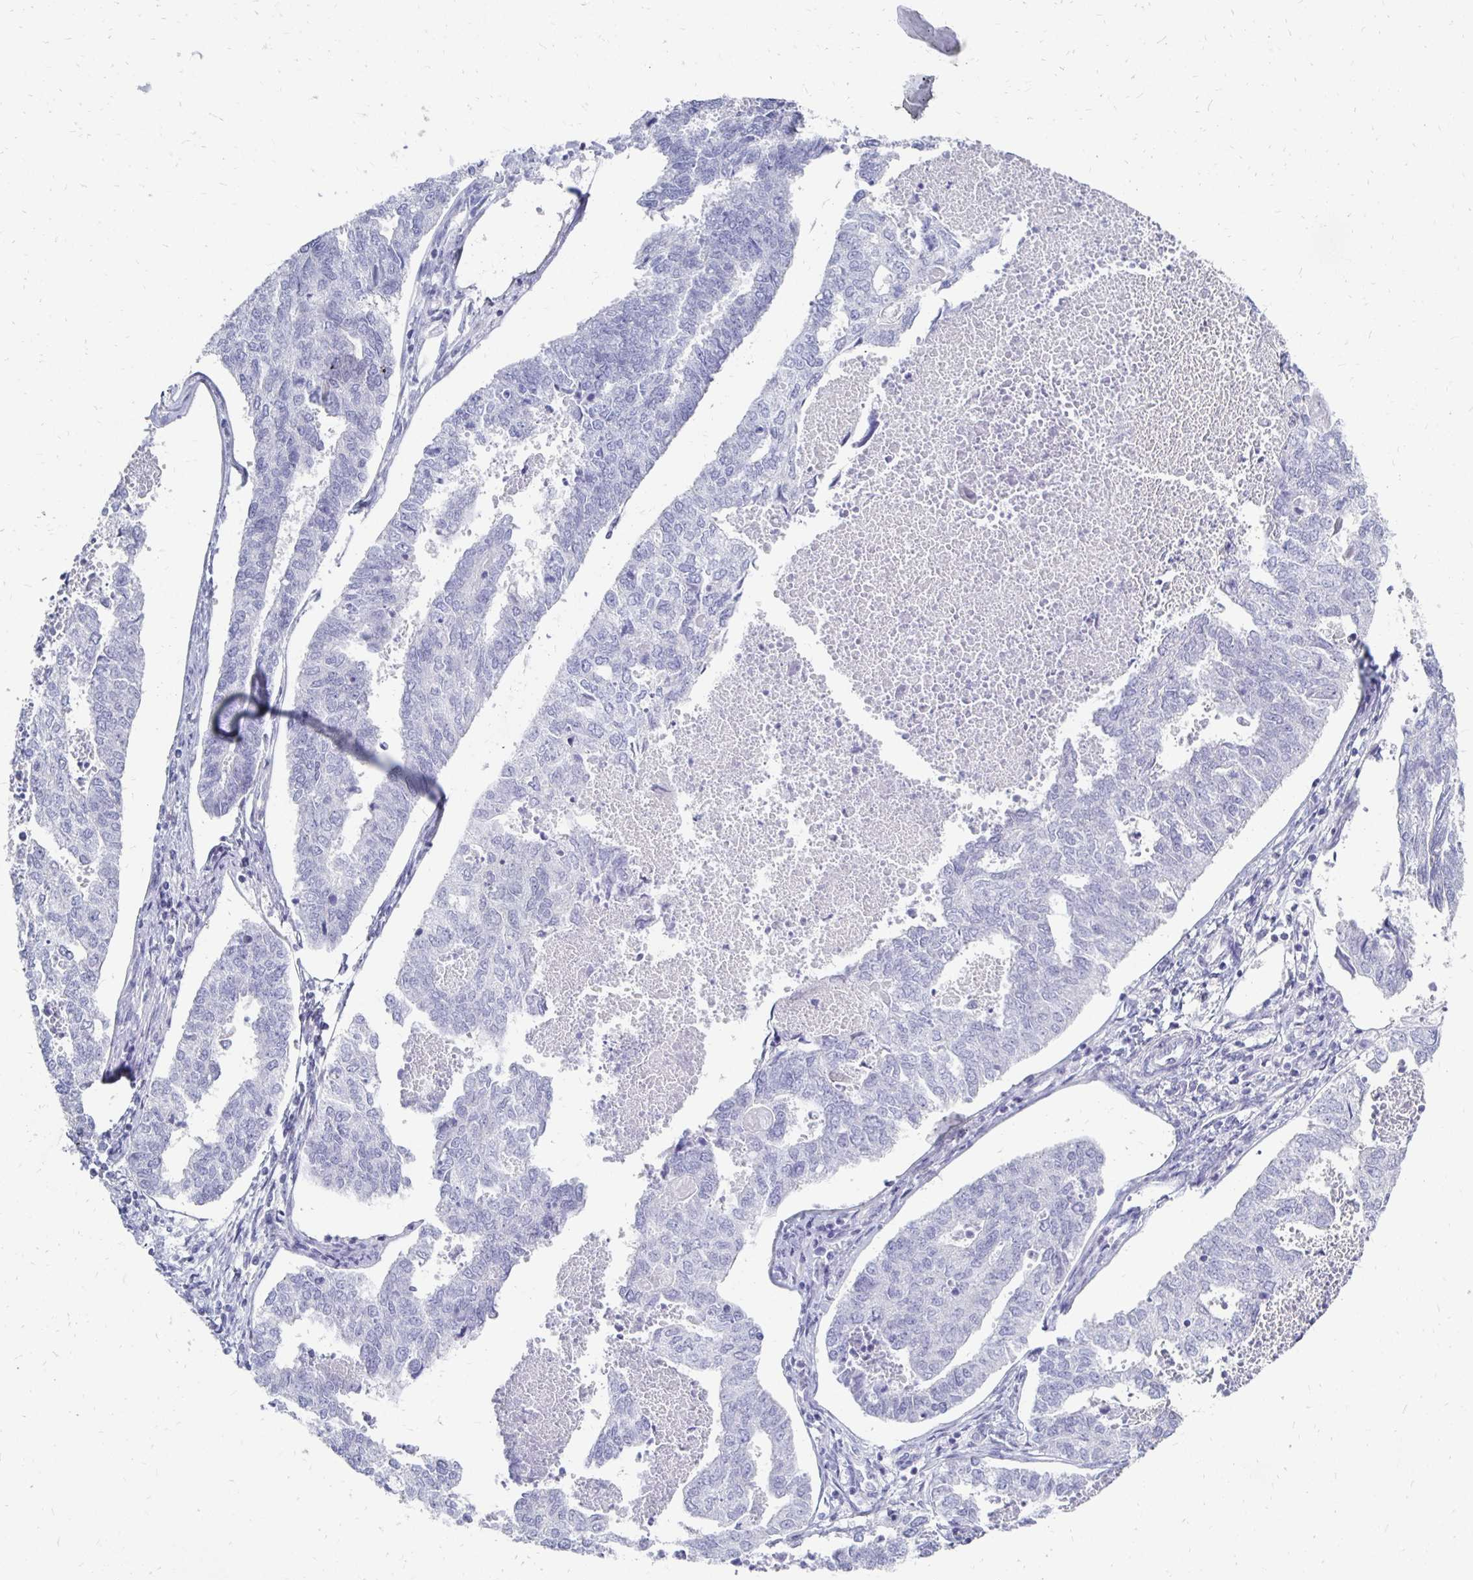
{"staining": {"intensity": "negative", "quantity": "none", "location": "none"}, "tissue": "endometrial cancer", "cell_type": "Tumor cells", "image_type": "cancer", "snomed": [{"axis": "morphology", "description": "Adenocarcinoma, NOS"}, {"axis": "topography", "description": "Endometrium"}], "caption": "Immunohistochemical staining of human endometrial cancer (adenocarcinoma) displays no significant positivity in tumor cells. (Brightfield microscopy of DAB immunohistochemistry (IHC) at high magnification).", "gene": "SYCP3", "patient": {"sex": "female", "age": 73}}